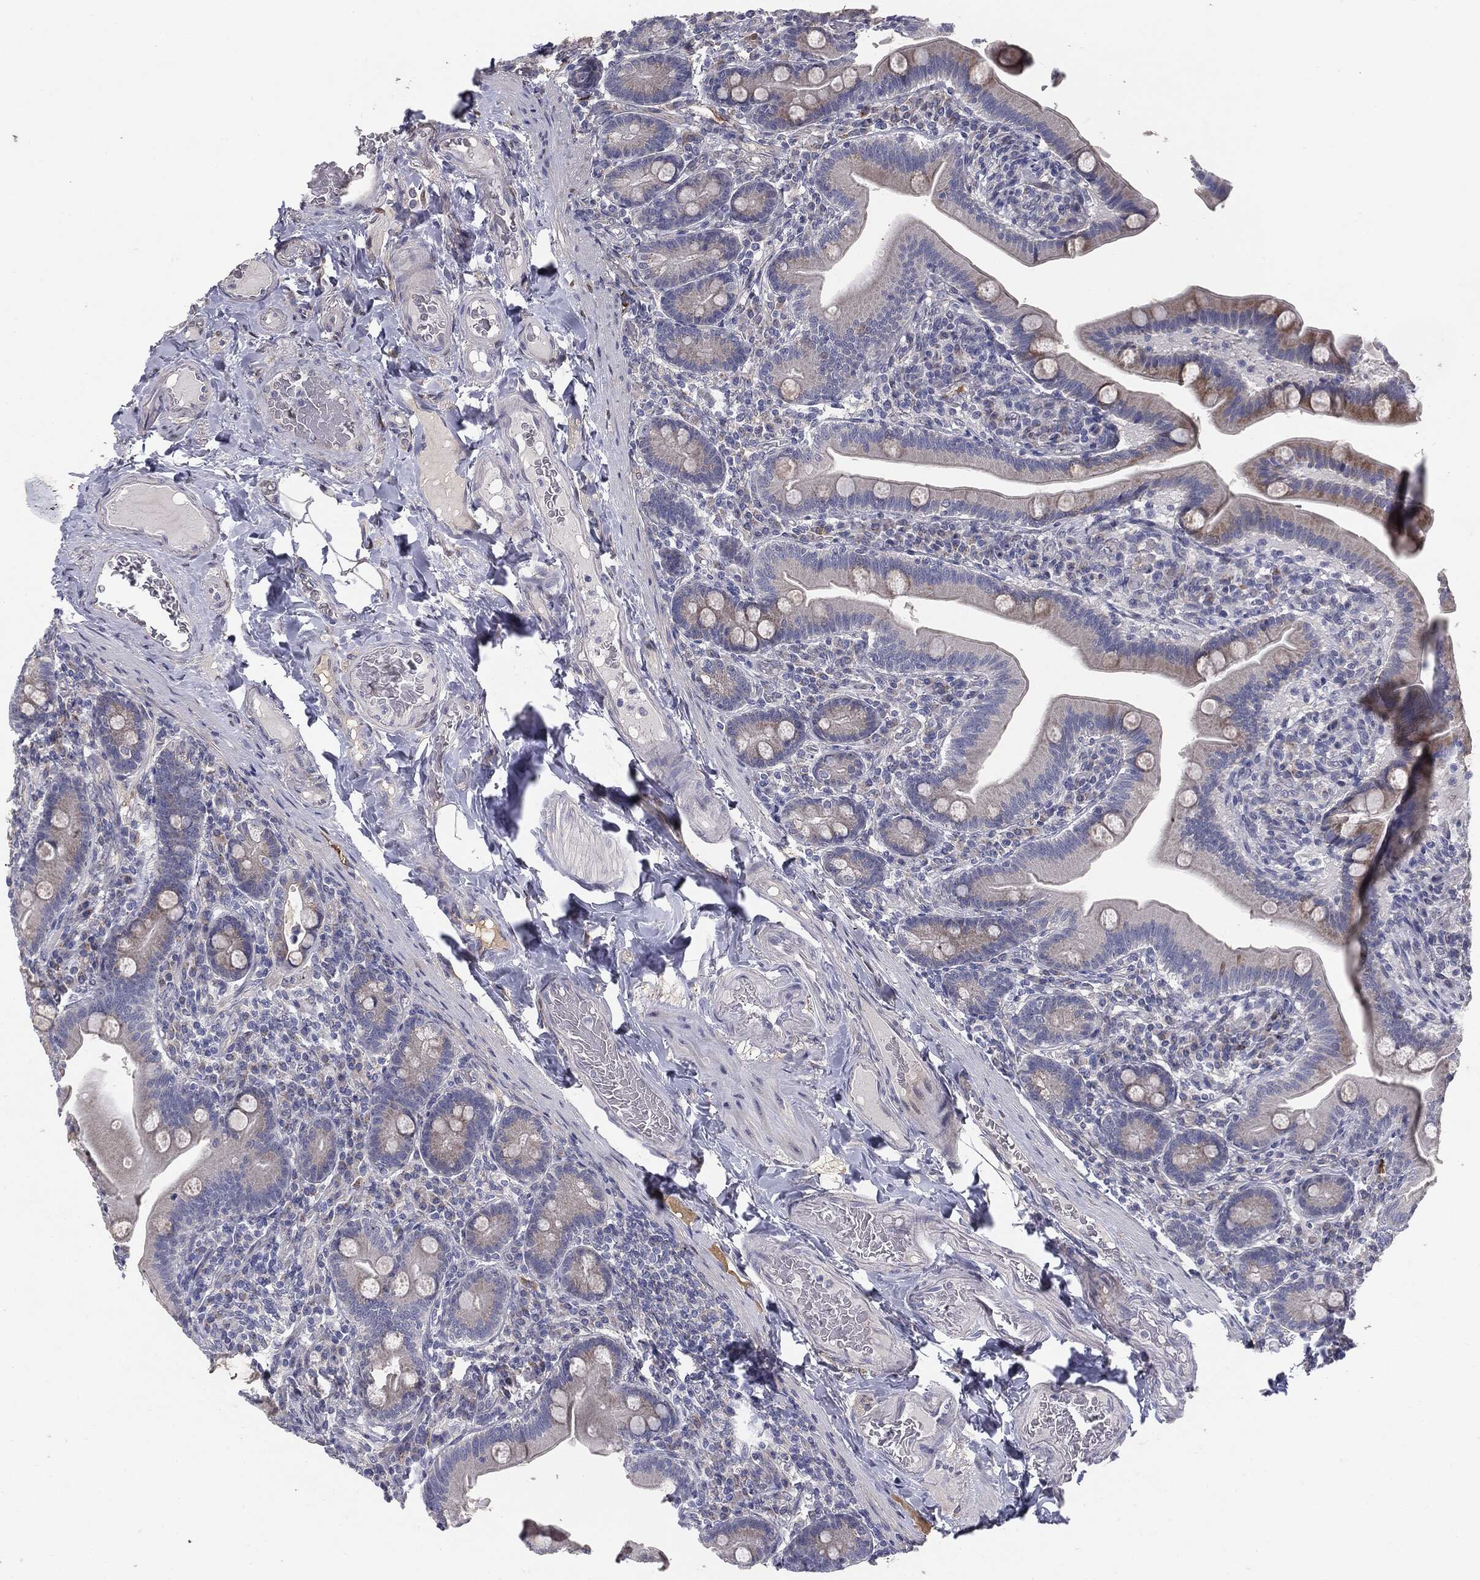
{"staining": {"intensity": "strong", "quantity": "<25%", "location": "cytoplasmic/membranous"}, "tissue": "small intestine", "cell_type": "Glandular cells", "image_type": "normal", "snomed": [{"axis": "morphology", "description": "Normal tissue, NOS"}, {"axis": "topography", "description": "Small intestine"}], "caption": "DAB immunohistochemical staining of normal human small intestine shows strong cytoplasmic/membranous protein expression in about <25% of glandular cells. (brown staining indicates protein expression, while blue staining denotes nuclei).", "gene": "KRT5", "patient": {"sex": "male", "age": 66}}